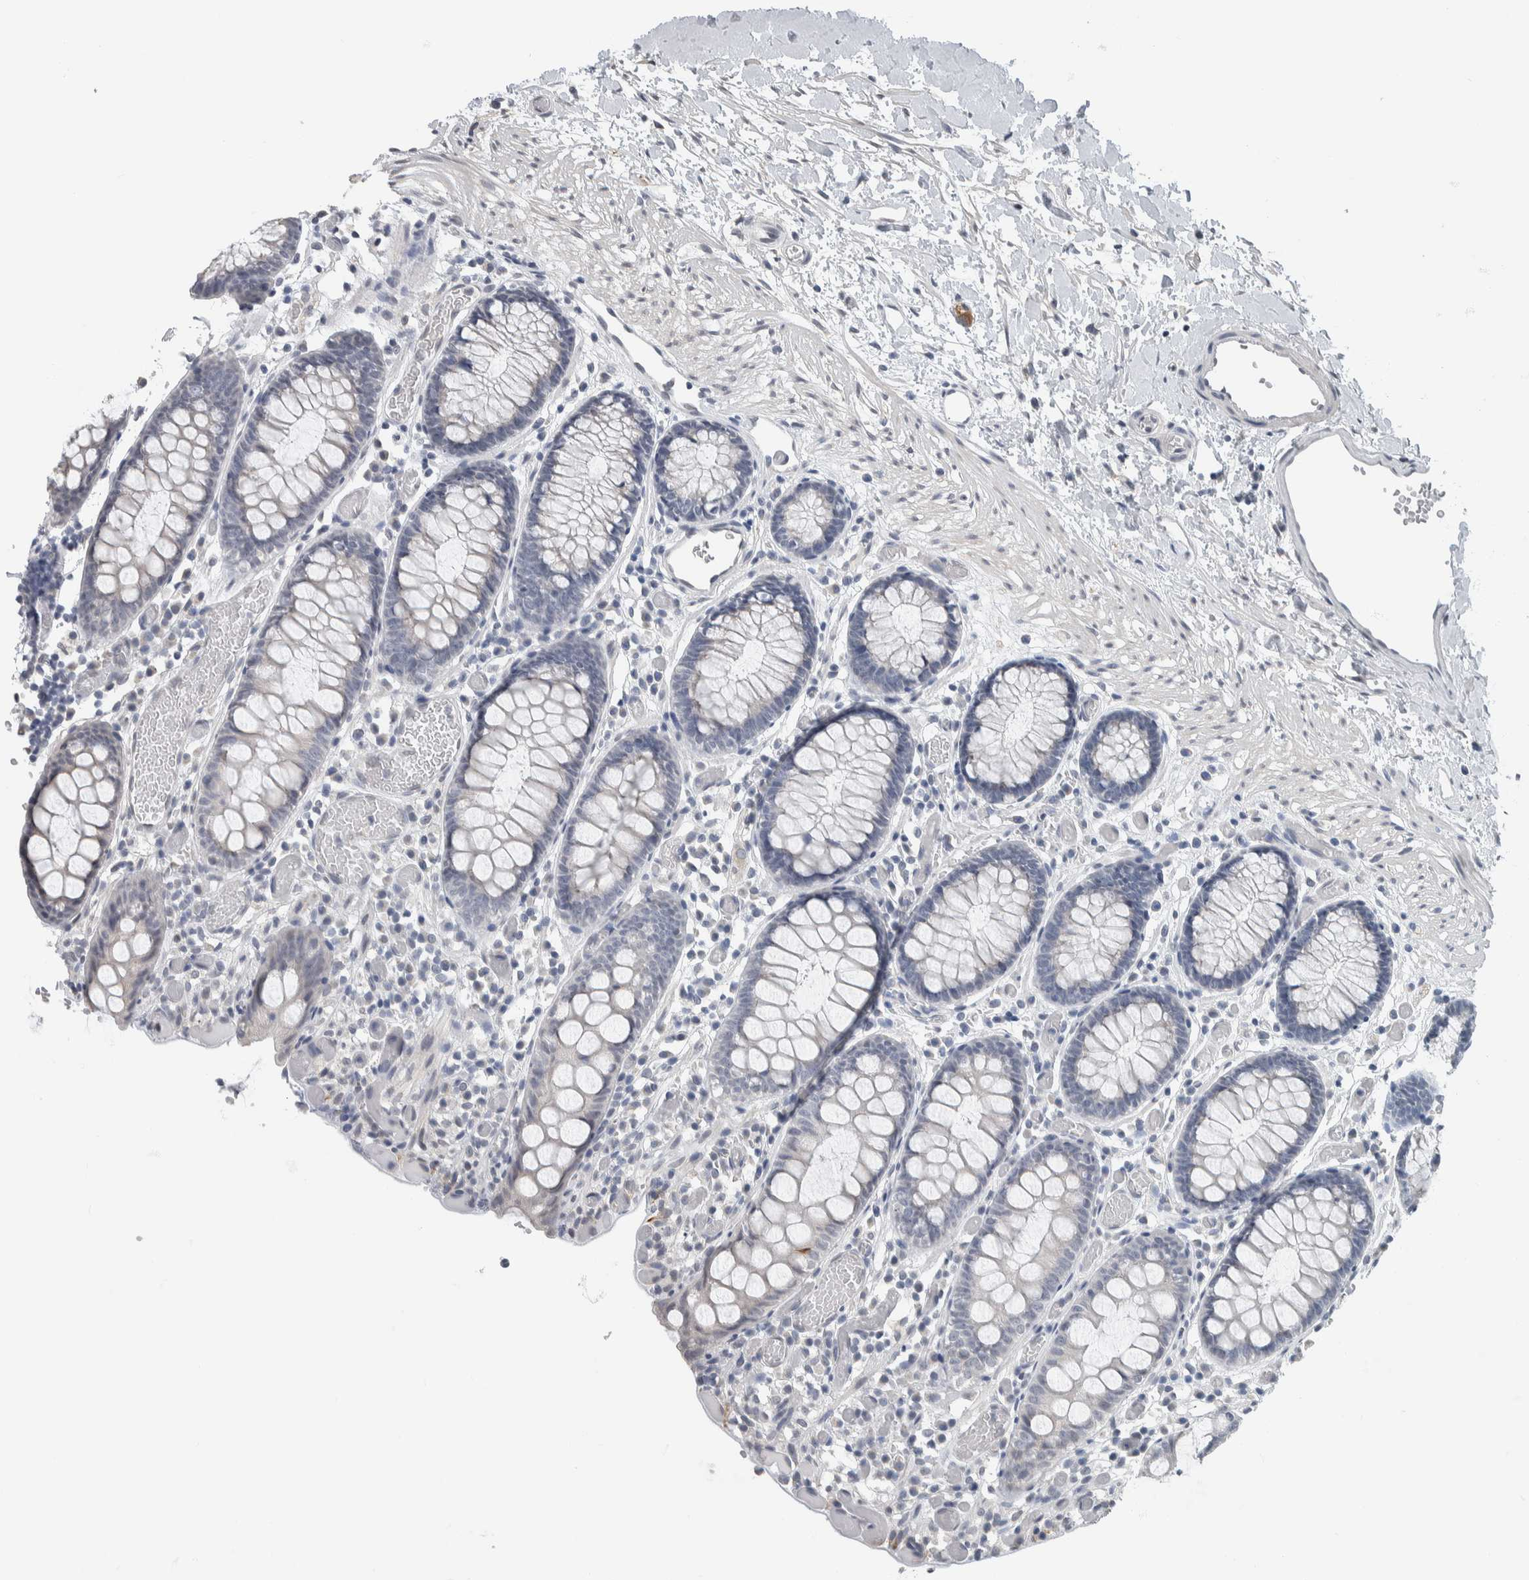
{"staining": {"intensity": "negative", "quantity": "none", "location": "none"}, "tissue": "colon", "cell_type": "Endothelial cells", "image_type": "normal", "snomed": [{"axis": "morphology", "description": "Normal tissue, NOS"}, {"axis": "topography", "description": "Colon"}], "caption": "DAB immunohistochemical staining of benign colon displays no significant positivity in endothelial cells.", "gene": "NEFM", "patient": {"sex": "male", "age": 14}}